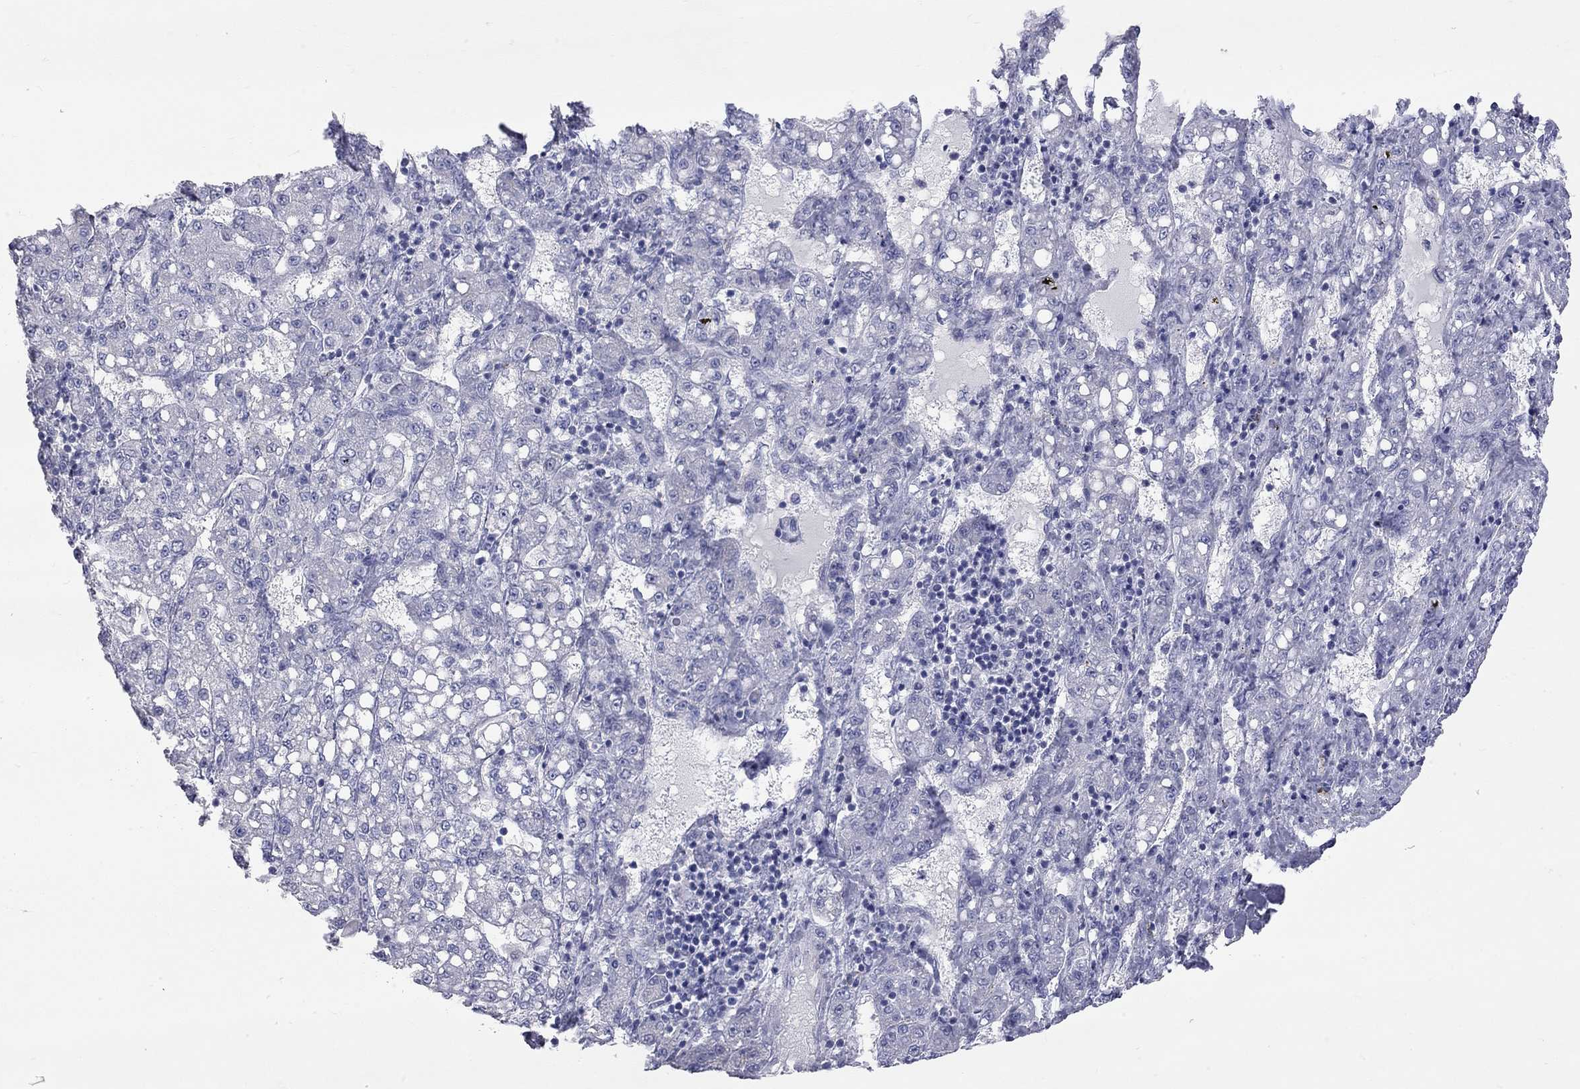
{"staining": {"intensity": "negative", "quantity": "none", "location": "none"}, "tissue": "liver cancer", "cell_type": "Tumor cells", "image_type": "cancer", "snomed": [{"axis": "morphology", "description": "Carcinoma, Hepatocellular, NOS"}, {"axis": "topography", "description": "Liver"}], "caption": "Tumor cells show no significant staining in liver cancer (hepatocellular carcinoma).", "gene": "OPRK1", "patient": {"sex": "female", "age": 65}}